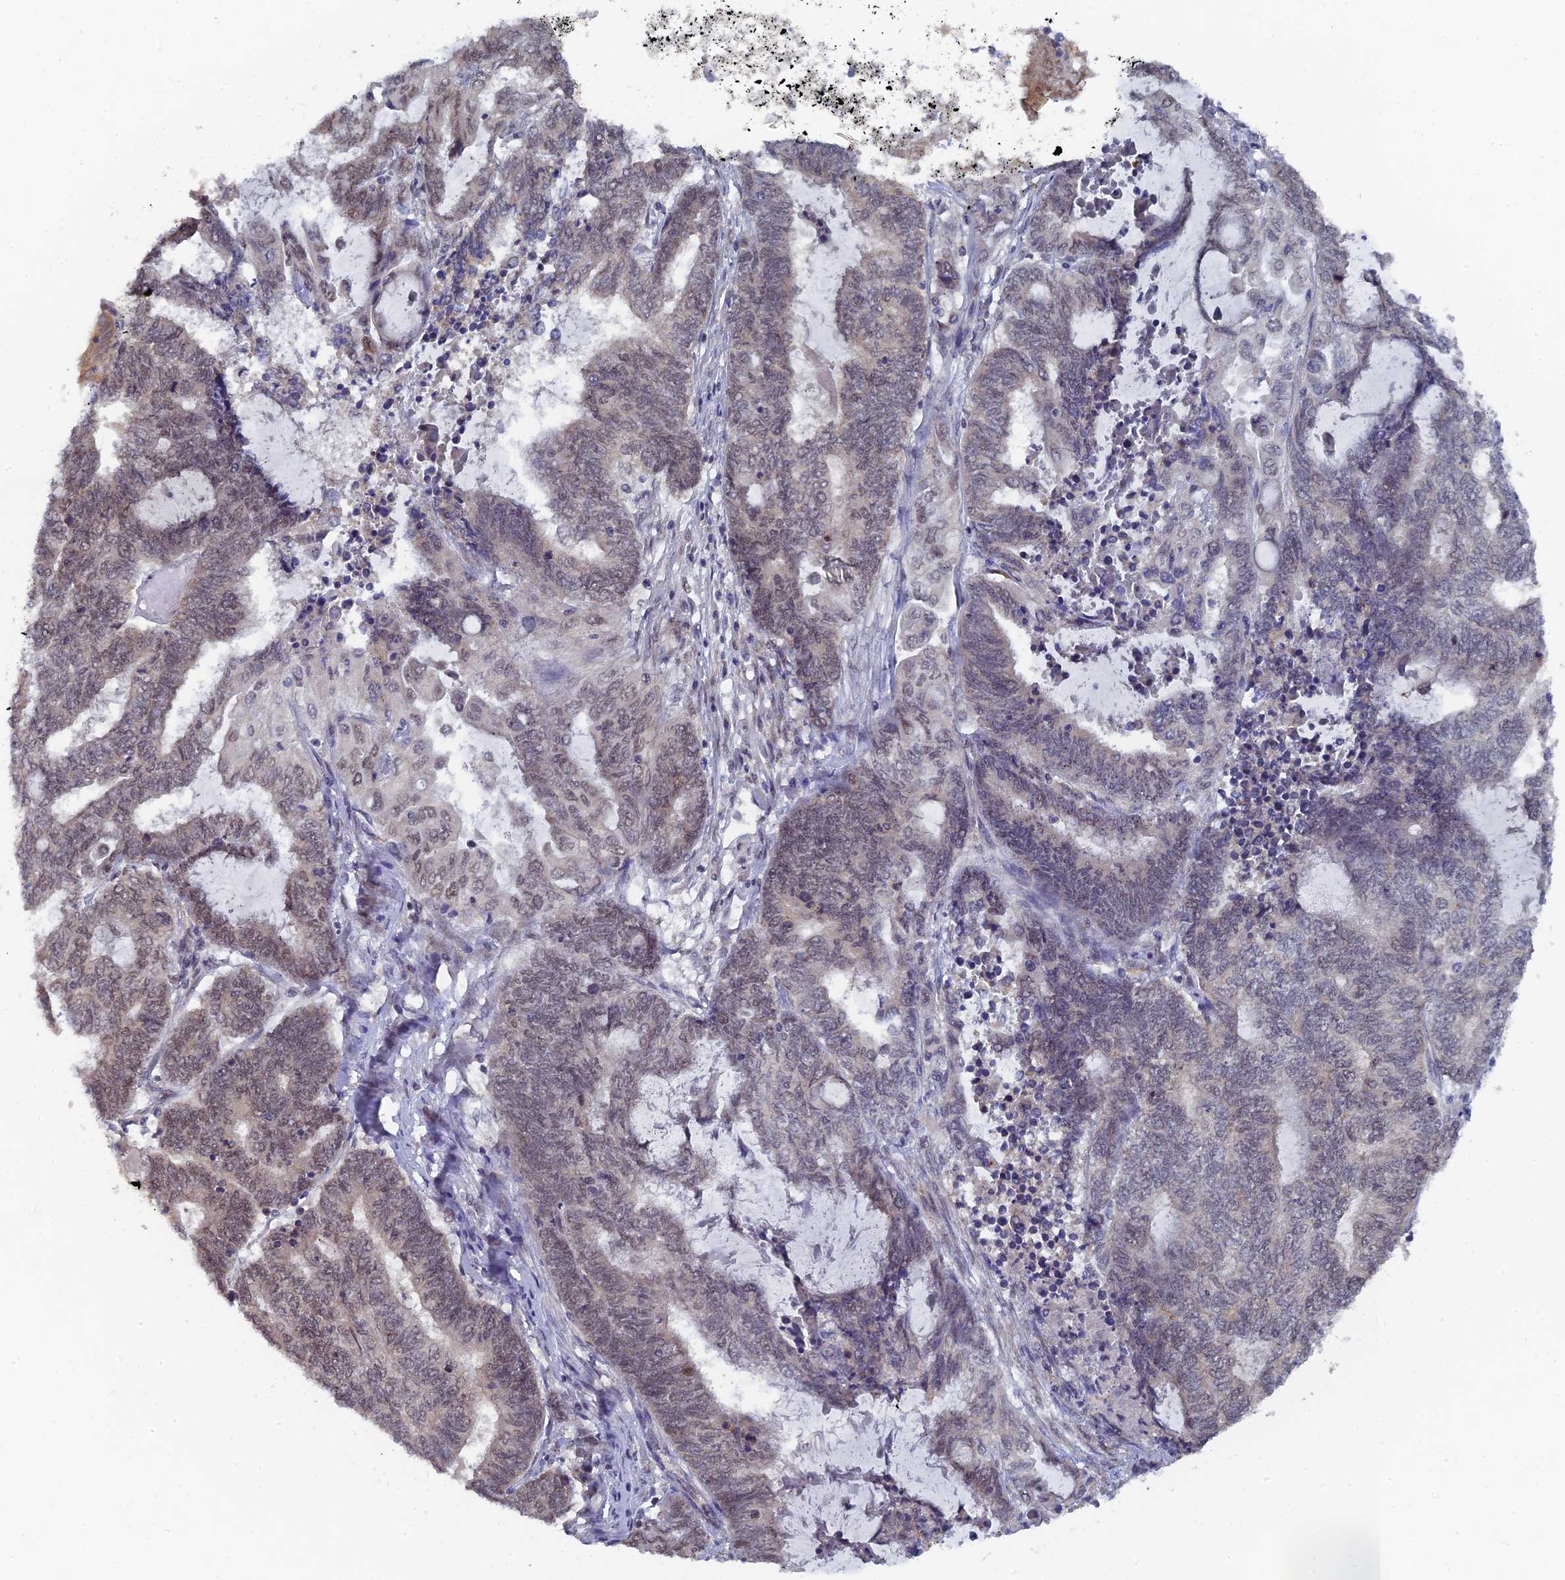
{"staining": {"intensity": "weak", "quantity": "<25%", "location": "nuclear"}, "tissue": "endometrial cancer", "cell_type": "Tumor cells", "image_type": "cancer", "snomed": [{"axis": "morphology", "description": "Adenocarcinoma, NOS"}, {"axis": "topography", "description": "Uterus"}, {"axis": "topography", "description": "Endometrium"}], "caption": "An immunohistochemistry micrograph of endometrial adenocarcinoma is shown. There is no staining in tumor cells of endometrial adenocarcinoma. (Immunohistochemistry, brightfield microscopy, high magnification).", "gene": "MIGA2", "patient": {"sex": "female", "age": 70}}